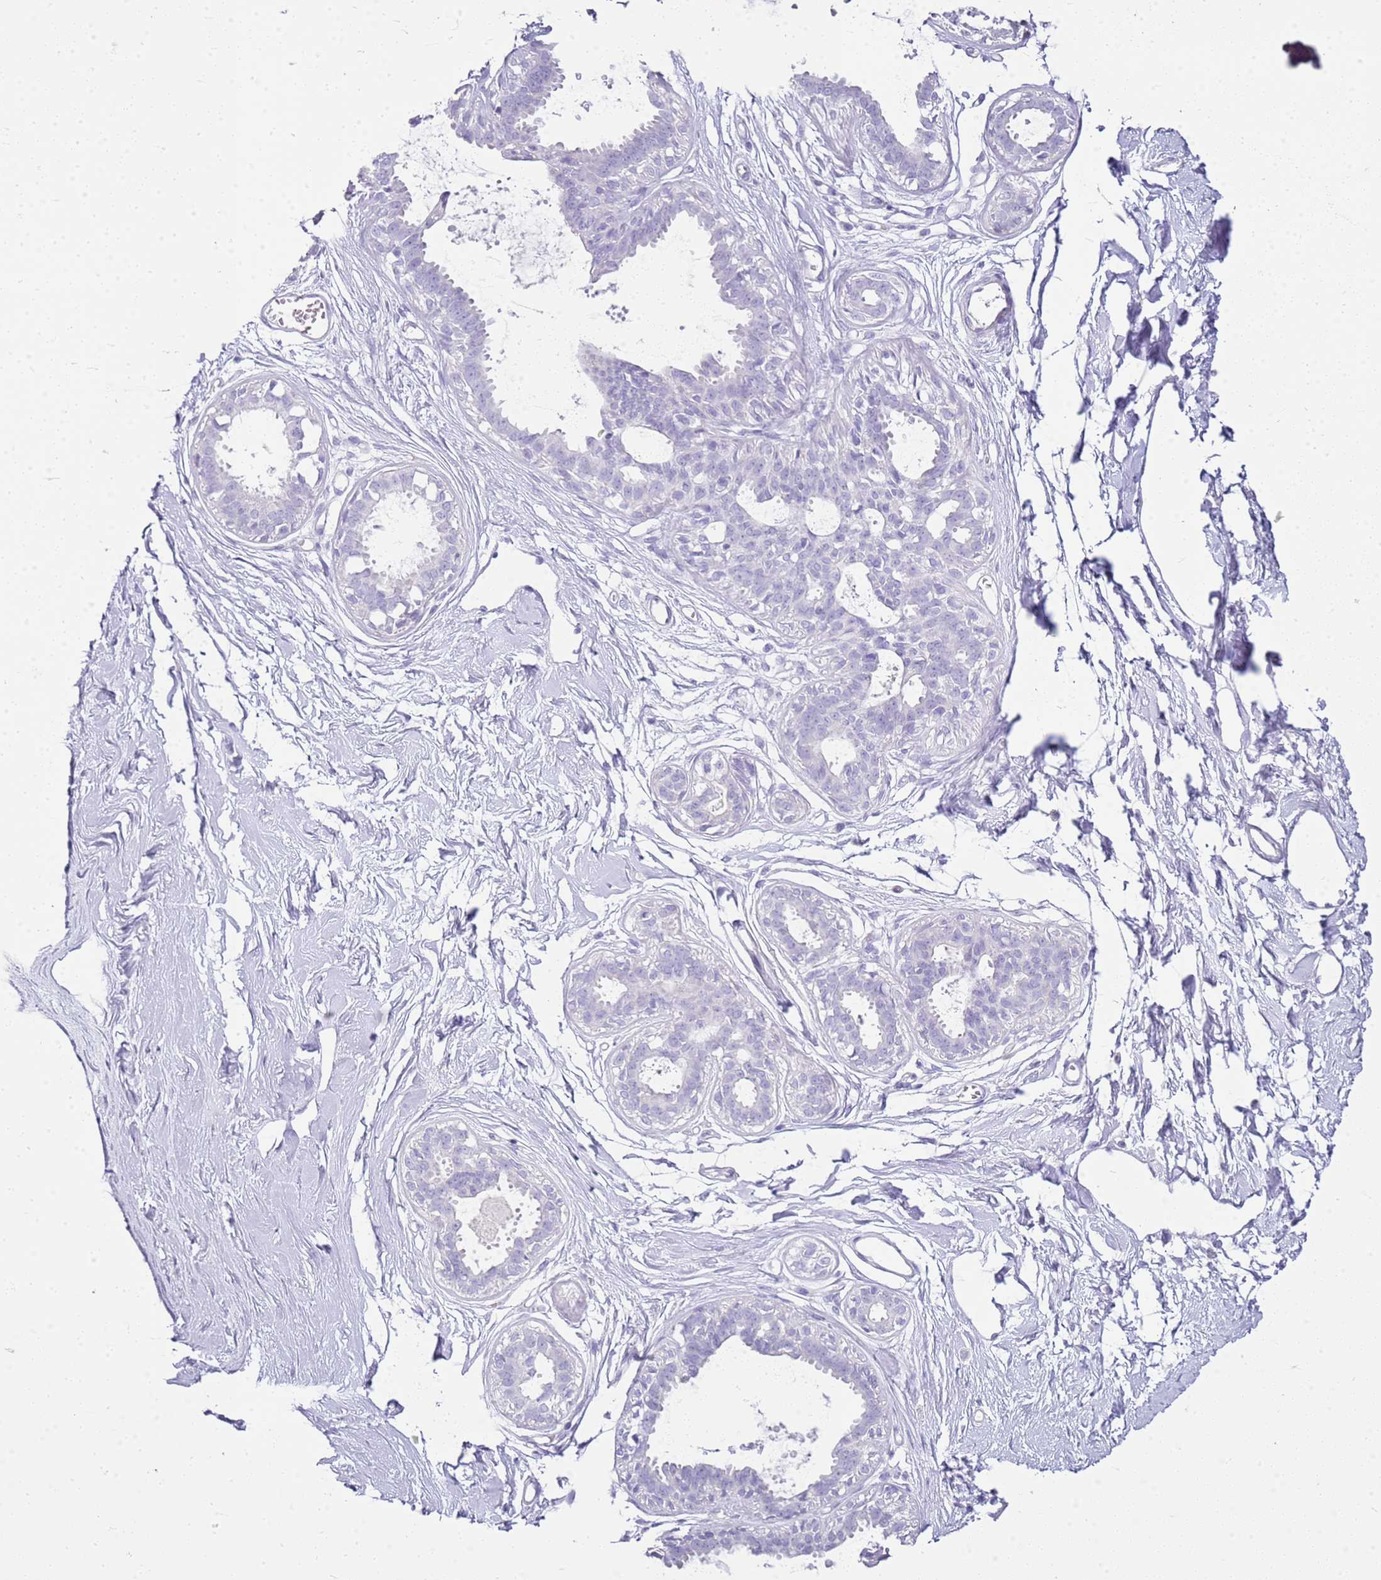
{"staining": {"intensity": "negative", "quantity": "none", "location": "none"}, "tissue": "breast", "cell_type": "Adipocytes", "image_type": "normal", "snomed": [{"axis": "morphology", "description": "Normal tissue, NOS"}, {"axis": "topography", "description": "Breast"}], "caption": "Protein analysis of benign breast reveals no significant expression in adipocytes.", "gene": "CA8", "patient": {"sex": "female", "age": 45}}